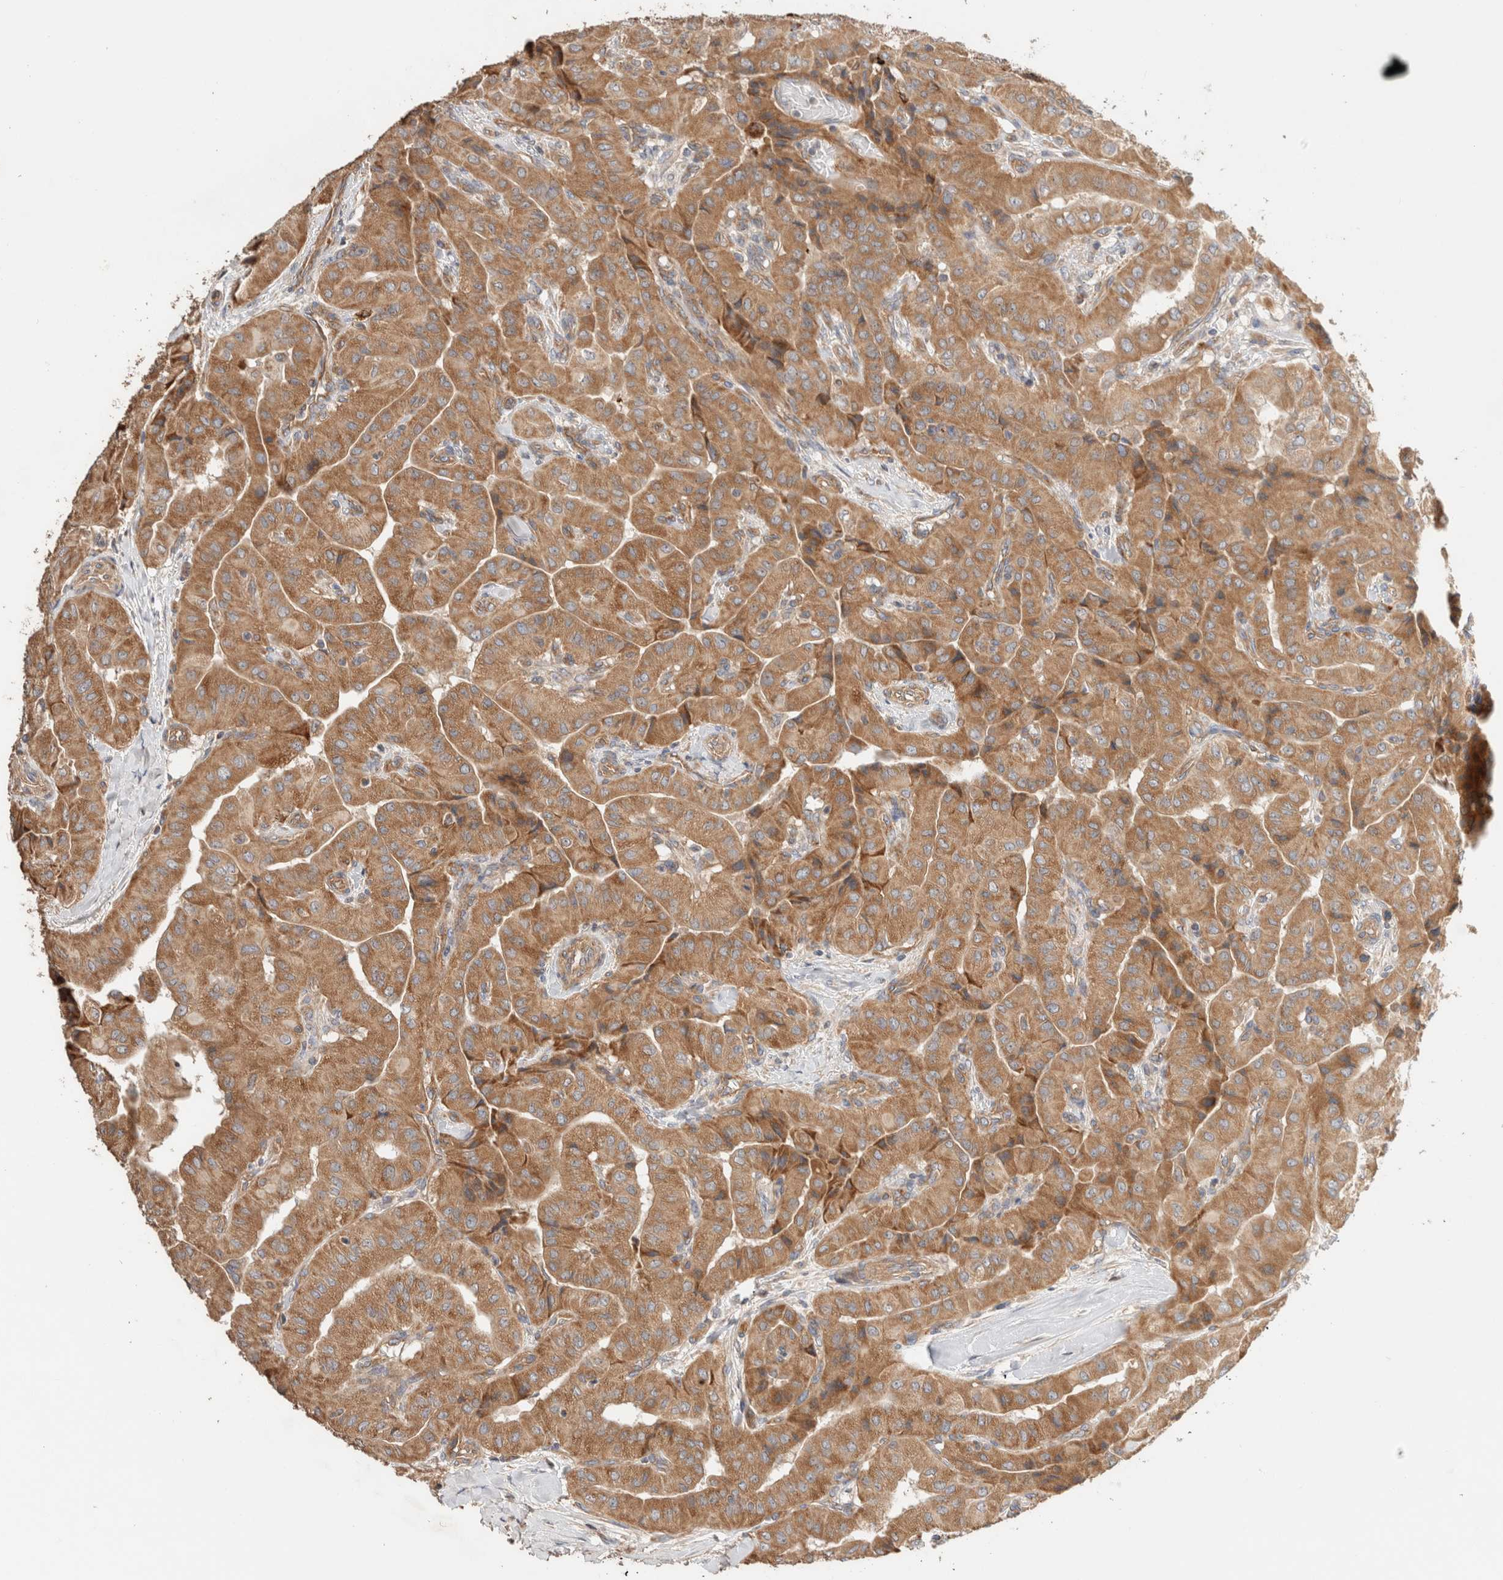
{"staining": {"intensity": "moderate", "quantity": ">75%", "location": "cytoplasmic/membranous"}, "tissue": "thyroid cancer", "cell_type": "Tumor cells", "image_type": "cancer", "snomed": [{"axis": "morphology", "description": "Papillary adenocarcinoma, NOS"}, {"axis": "topography", "description": "Thyroid gland"}], "caption": "Human papillary adenocarcinoma (thyroid) stained with a protein marker shows moderate staining in tumor cells.", "gene": "B3GNTL1", "patient": {"sex": "female", "age": 59}}